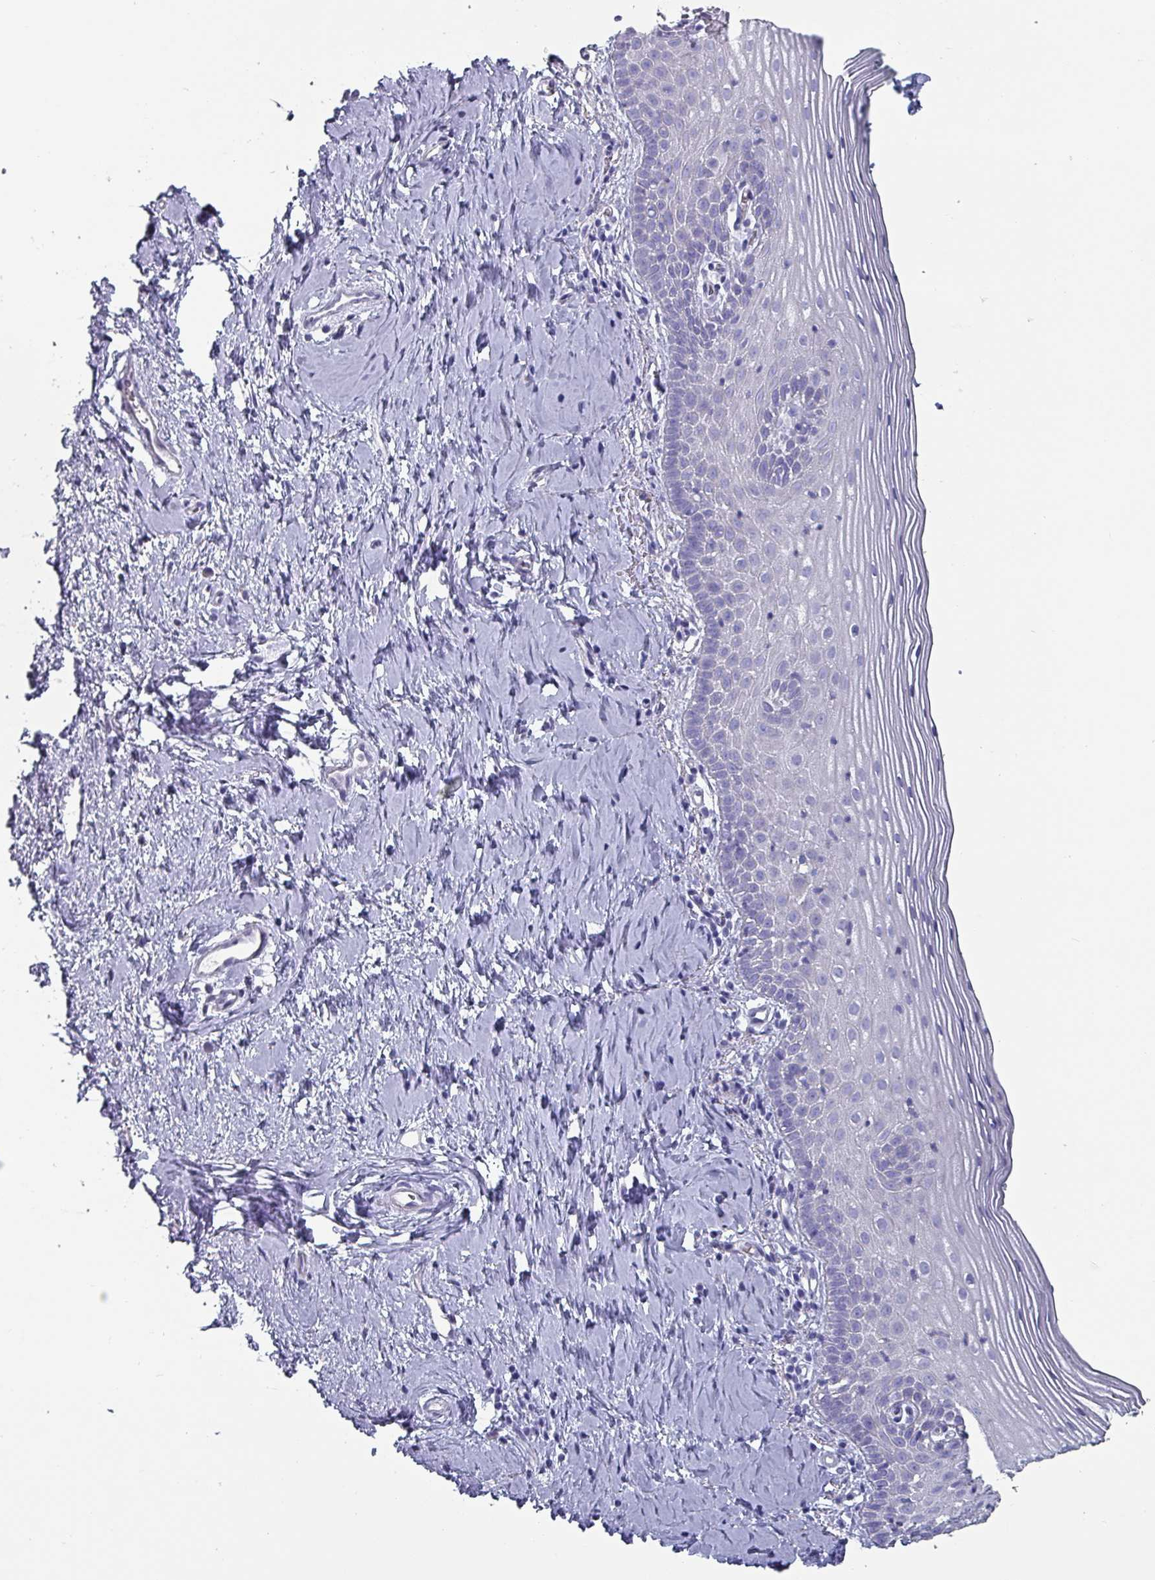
{"staining": {"intensity": "negative", "quantity": "none", "location": "none"}, "tissue": "cervix", "cell_type": "Glandular cells", "image_type": "normal", "snomed": [{"axis": "morphology", "description": "Normal tissue, NOS"}, {"axis": "topography", "description": "Cervix"}], "caption": "Glandular cells show no significant staining in unremarkable cervix. (Stains: DAB immunohistochemistry with hematoxylin counter stain, Microscopy: brightfield microscopy at high magnification).", "gene": "INS", "patient": {"sex": "female", "age": 44}}